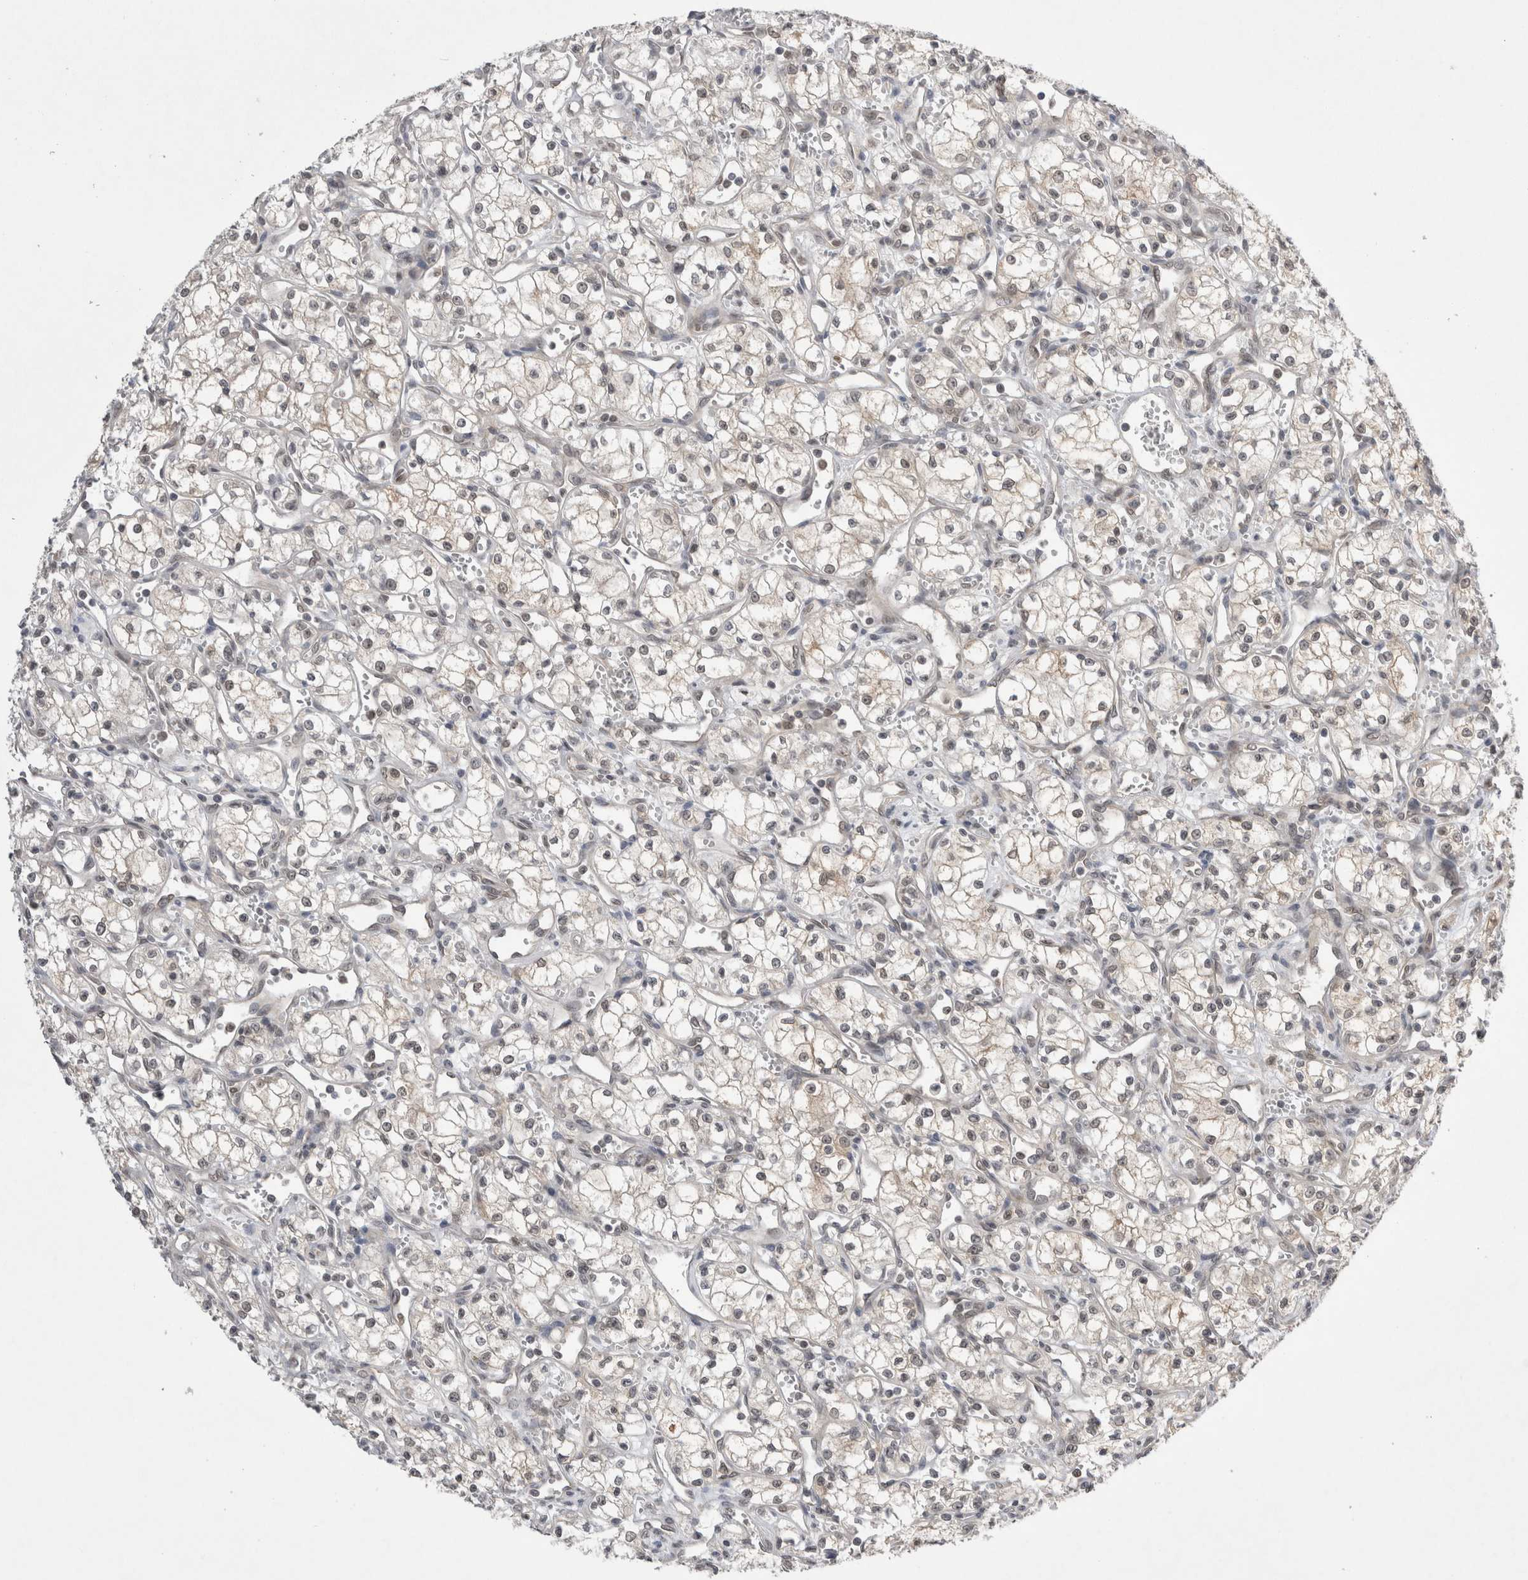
{"staining": {"intensity": "weak", "quantity": "<25%", "location": "cytoplasmic/membranous,nuclear"}, "tissue": "renal cancer", "cell_type": "Tumor cells", "image_type": "cancer", "snomed": [{"axis": "morphology", "description": "Adenocarcinoma, NOS"}, {"axis": "topography", "description": "Kidney"}], "caption": "This micrograph is of adenocarcinoma (renal) stained with immunohistochemistry (IHC) to label a protein in brown with the nuclei are counter-stained blue. There is no staining in tumor cells.", "gene": "ZNF341", "patient": {"sex": "male", "age": 59}}